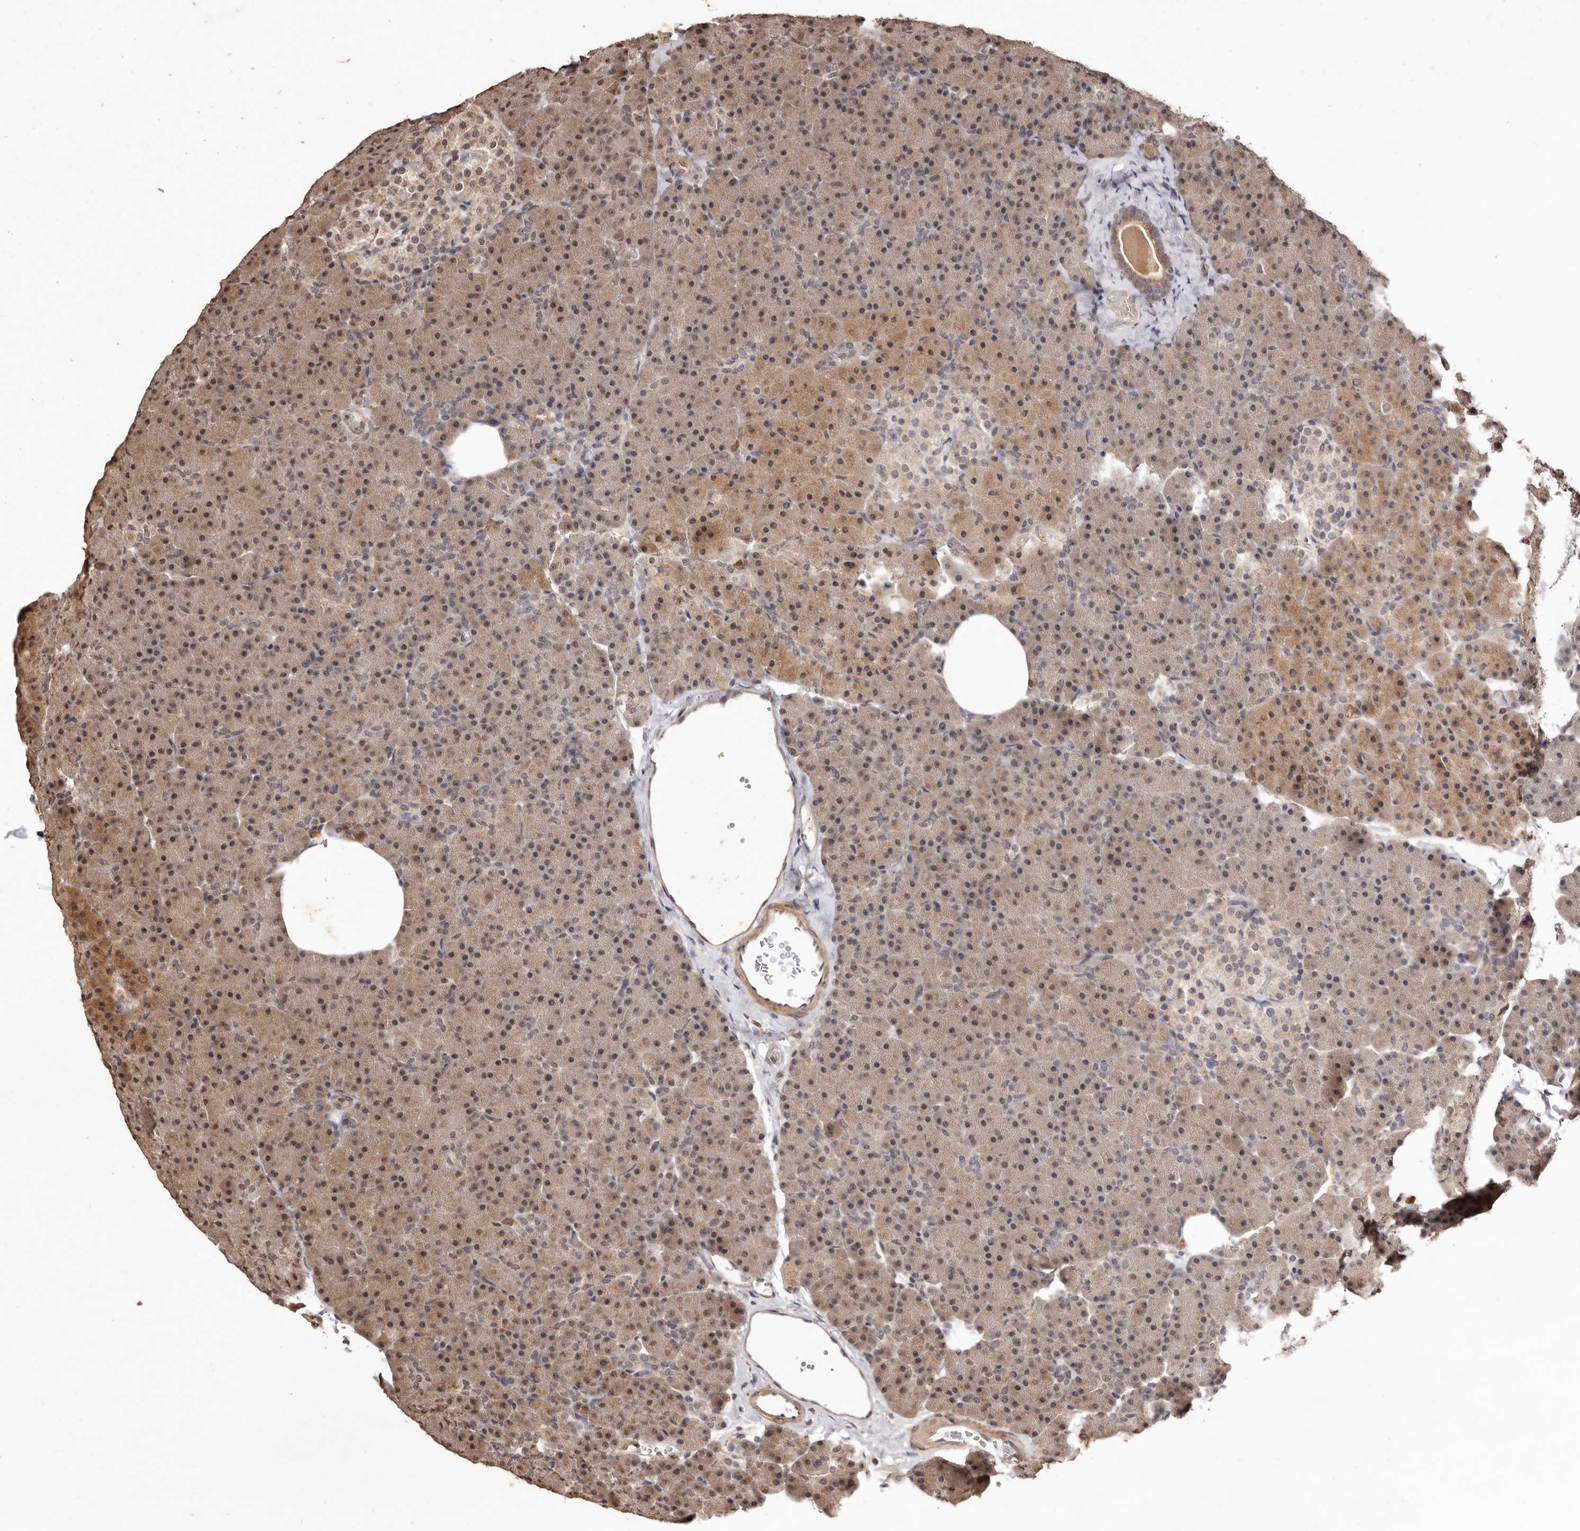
{"staining": {"intensity": "strong", "quantity": "<25%", "location": "cytoplasmic/membranous"}, "tissue": "pancreas", "cell_type": "Exocrine glandular cells", "image_type": "normal", "snomed": [{"axis": "morphology", "description": "Normal tissue, NOS"}, {"axis": "morphology", "description": "Carcinoid, malignant, NOS"}, {"axis": "topography", "description": "Pancreas"}], "caption": "High-power microscopy captured an IHC photomicrograph of benign pancreas, revealing strong cytoplasmic/membranous expression in about <25% of exocrine glandular cells. (brown staining indicates protein expression, while blue staining denotes nuclei).", "gene": "NOTCH1", "patient": {"sex": "female", "age": 35}}